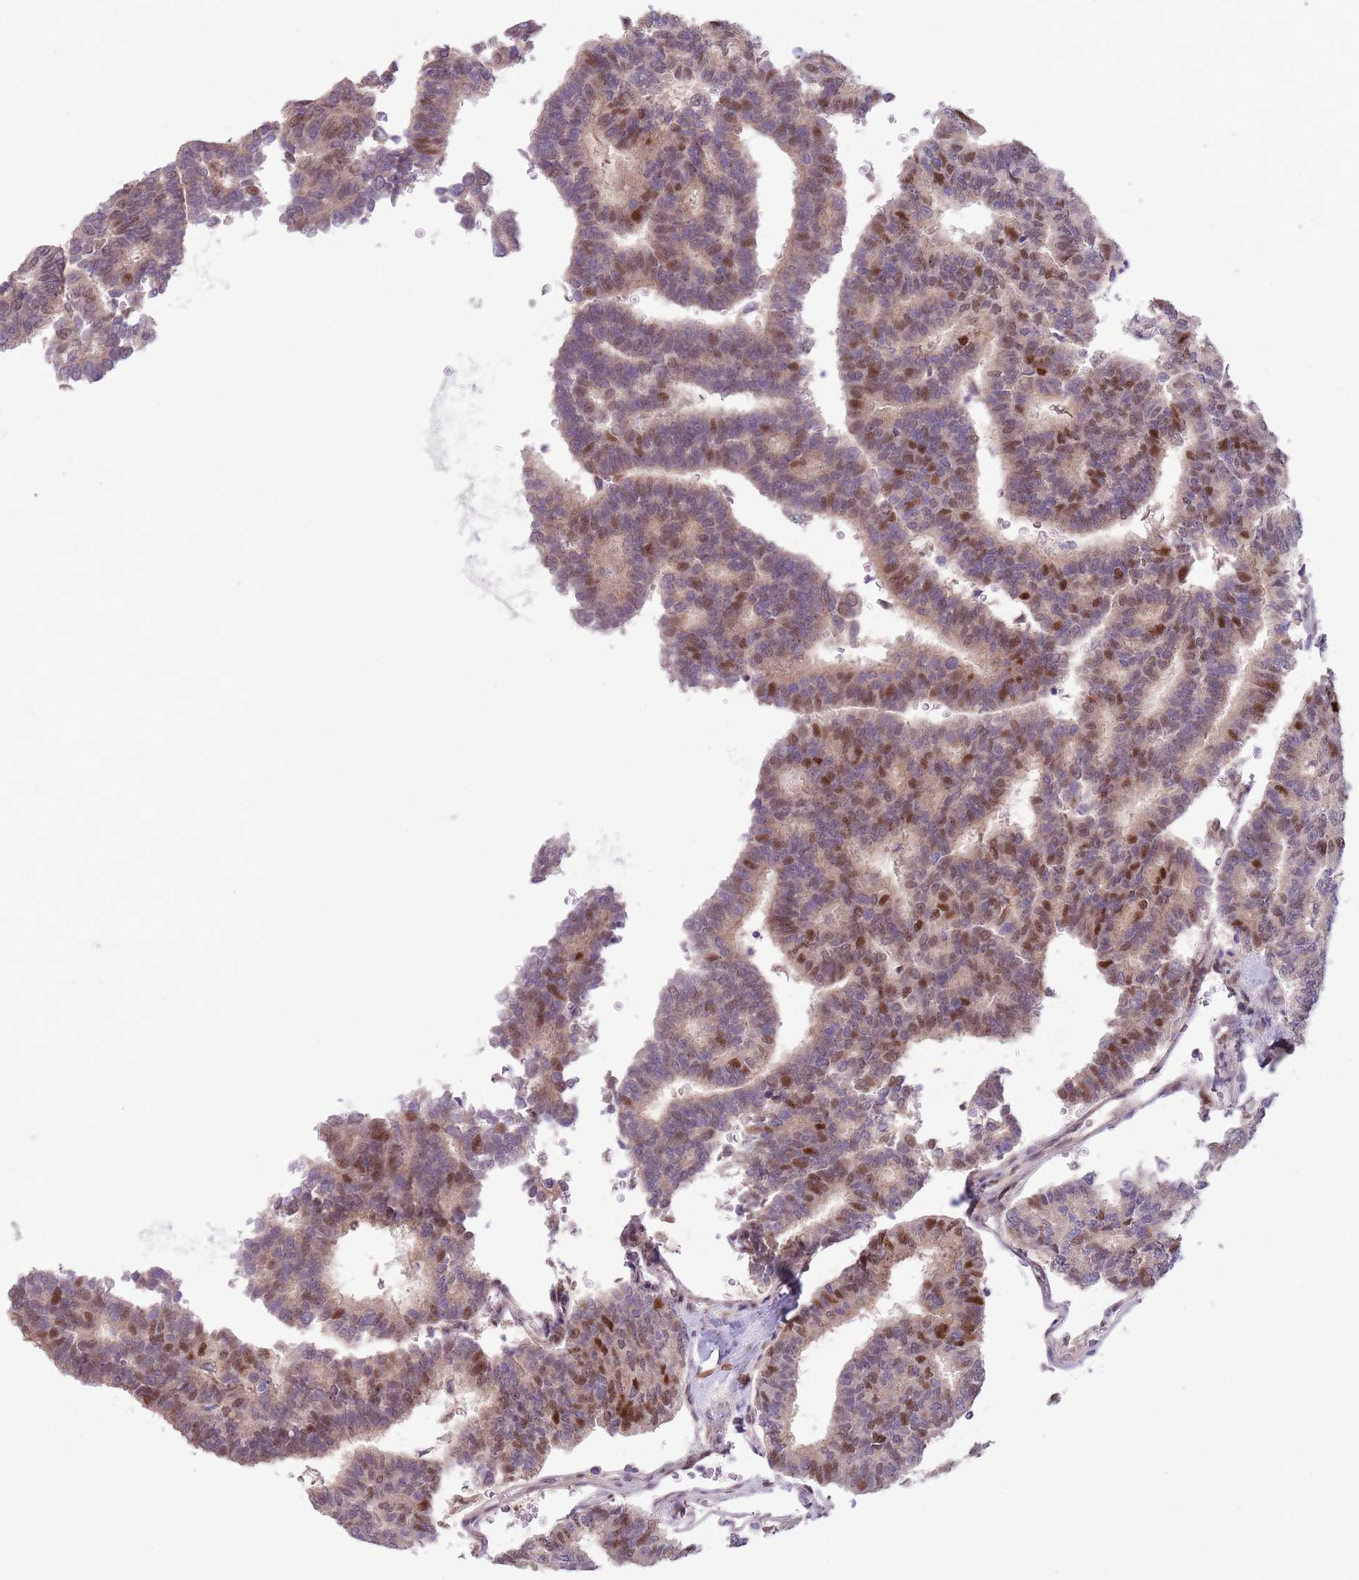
{"staining": {"intensity": "moderate", "quantity": "25%-75%", "location": "nuclear"}, "tissue": "thyroid cancer", "cell_type": "Tumor cells", "image_type": "cancer", "snomed": [{"axis": "morphology", "description": "Papillary adenocarcinoma, NOS"}, {"axis": "topography", "description": "Thyroid gland"}], "caption": "Immunohistochemistry (IHC) staining of papillary adenocarcinoma (thyroid), which displays medium levels of moderate nuclear staining in about 25%-75% of tumor cells indicating moderate nuclear protein expression. The staining was performed using DAB (brown) for protein detection and nuclei were counterstained in hematoxylin (blue).", "gene": "CCND2", "patient": {"sex": "female", "age": 35}}